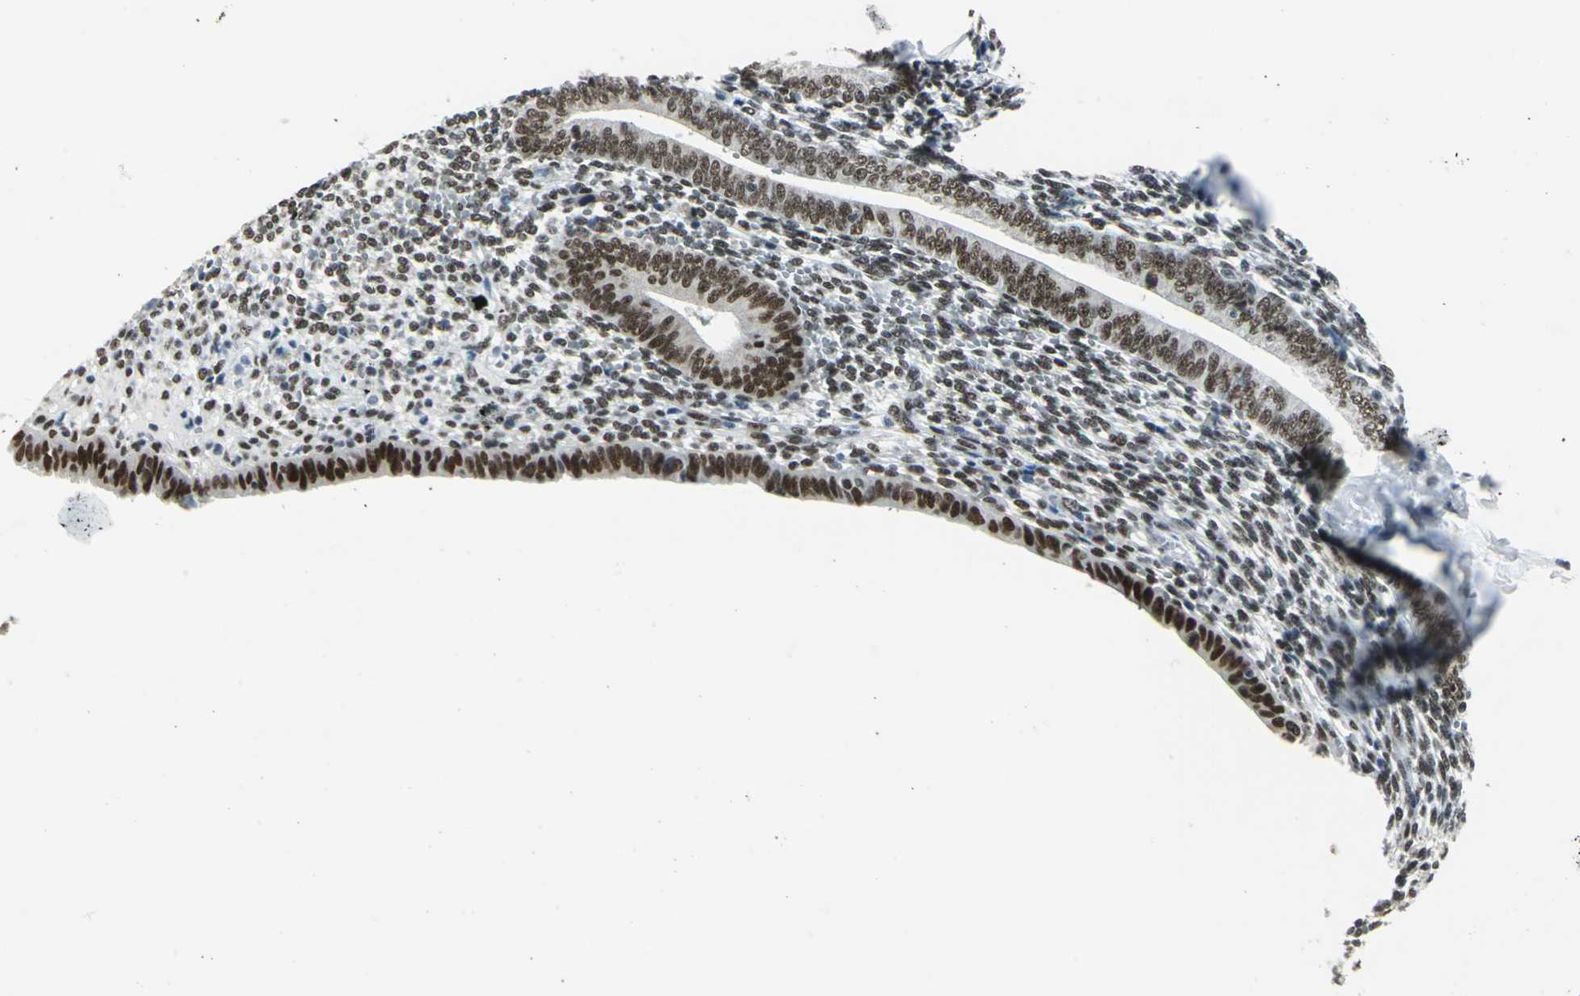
{"staining": {"intensity": "moderate", "quantity": ">75%", "location": "nuclear"}, "tissue": "endometrium", "cell_type": "Cells in endometrial stroma", "image_type": "normal", "snomed": [{"axis": "morphology", "description": "Normal tissue, NOS"}, {"axis": "topography", "description": "Endometrium"}], "caption": "Endometrium stained with IHC displays moderate nuclear positivity in about >75% of cells in endometrial stroma. Nuclei are stained in blue.", "gene": "ADNP", "patient": {"sex": "female", "age": 57}}